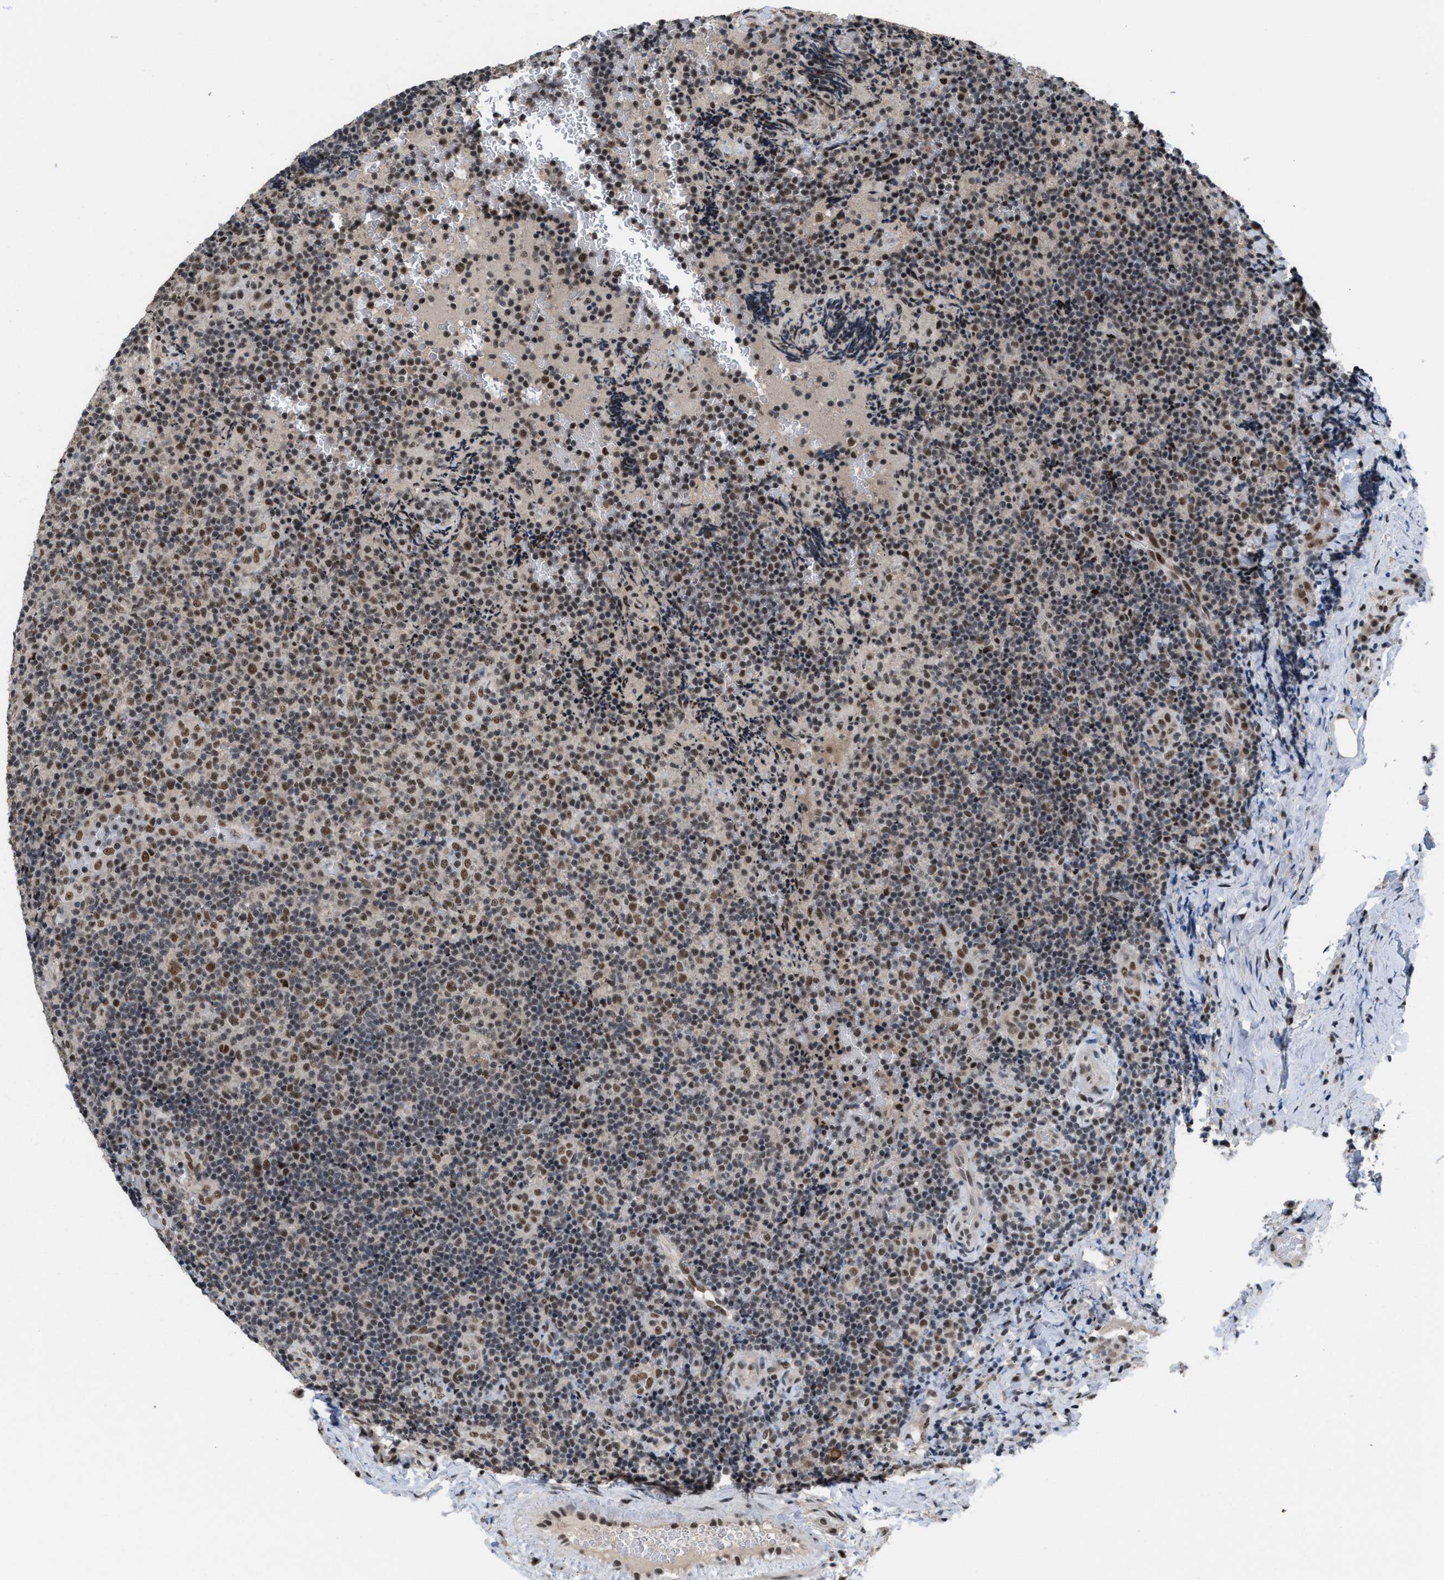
{"staining": {"intensity": "moderate", "quantity": "25%-75%", "location": "nuclear"}, "tissue": "lymphoma", "cell_type": "Tumor cells", "image_type": "cancer", "snomed": [{"axis": "morphology", "description": "Malignant lymphoma, non-Hodgkin's type, High grade"}, {"axis": "topography", "description": "Tonsil"}], "caption": "IHC histopathology image of neoplastic tissue: lymphoma stained using immunohistochemistry exhibits medium levels of moderate protein expression localized specifically in the nuclear of tumor cells, appearing as a nuclear brown color.", "gene": "PRPF4", "patient": {"sex": "female", "age": 36}}